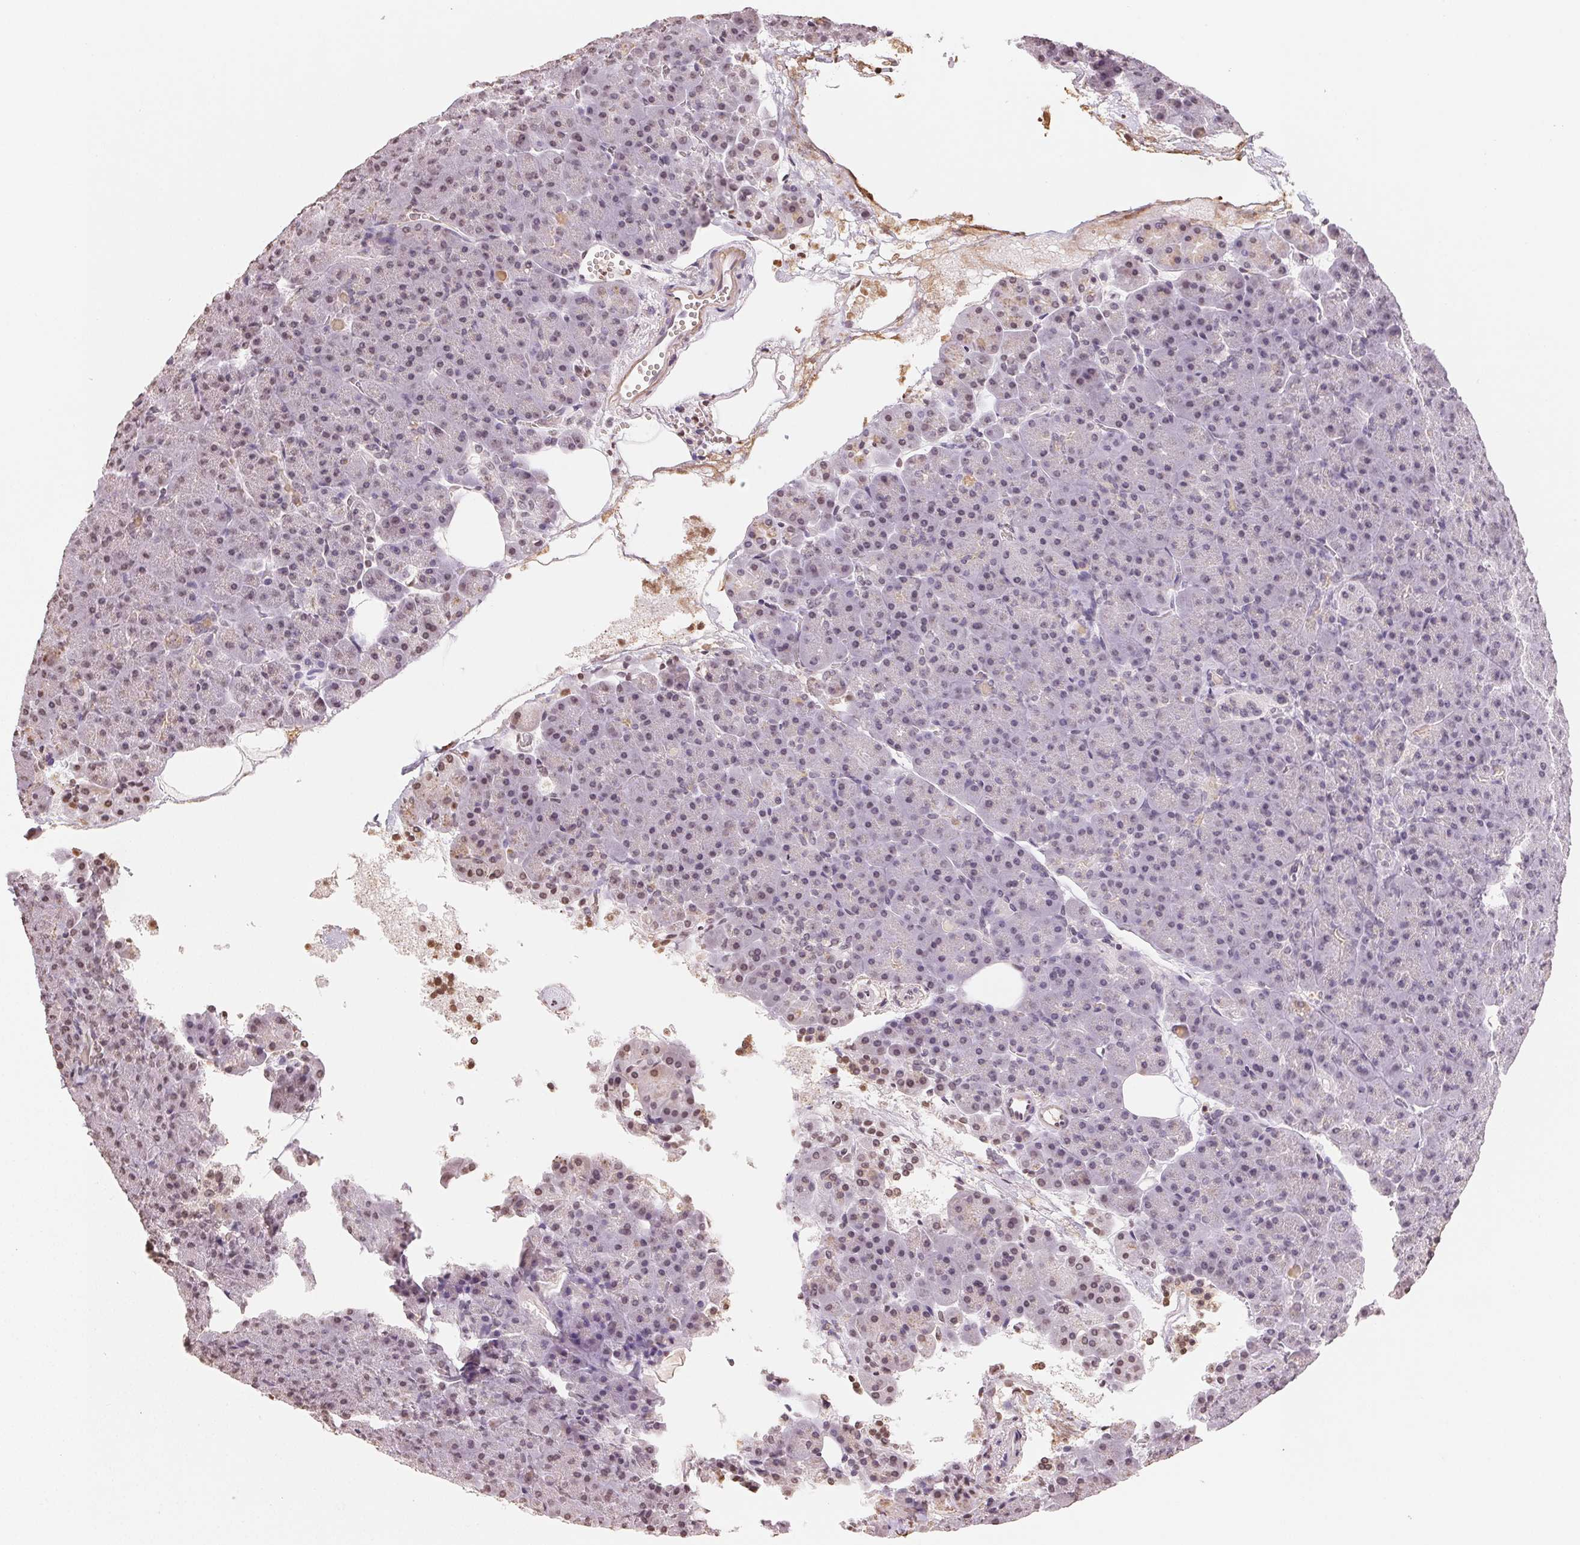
{"staining": {"intensity": "weak", "quantity": "<25%", "location": "nuclear"}, "tissue": "pancreas", "cell_type": "Exocrine glandular cells", "image_type": "normal", "snomed": [{"axis": "morphology", "description": "Normal tissue, NOS"}, {"axis": "topography", "description": "Pancreas"}], "caption": "An IHC micrograph of unremarkable pancreas is shown. There is no staining in exocrine glandular cells of pancreas.", "gene": "TBP", "patient": {"sex": "female", "age": 74}}